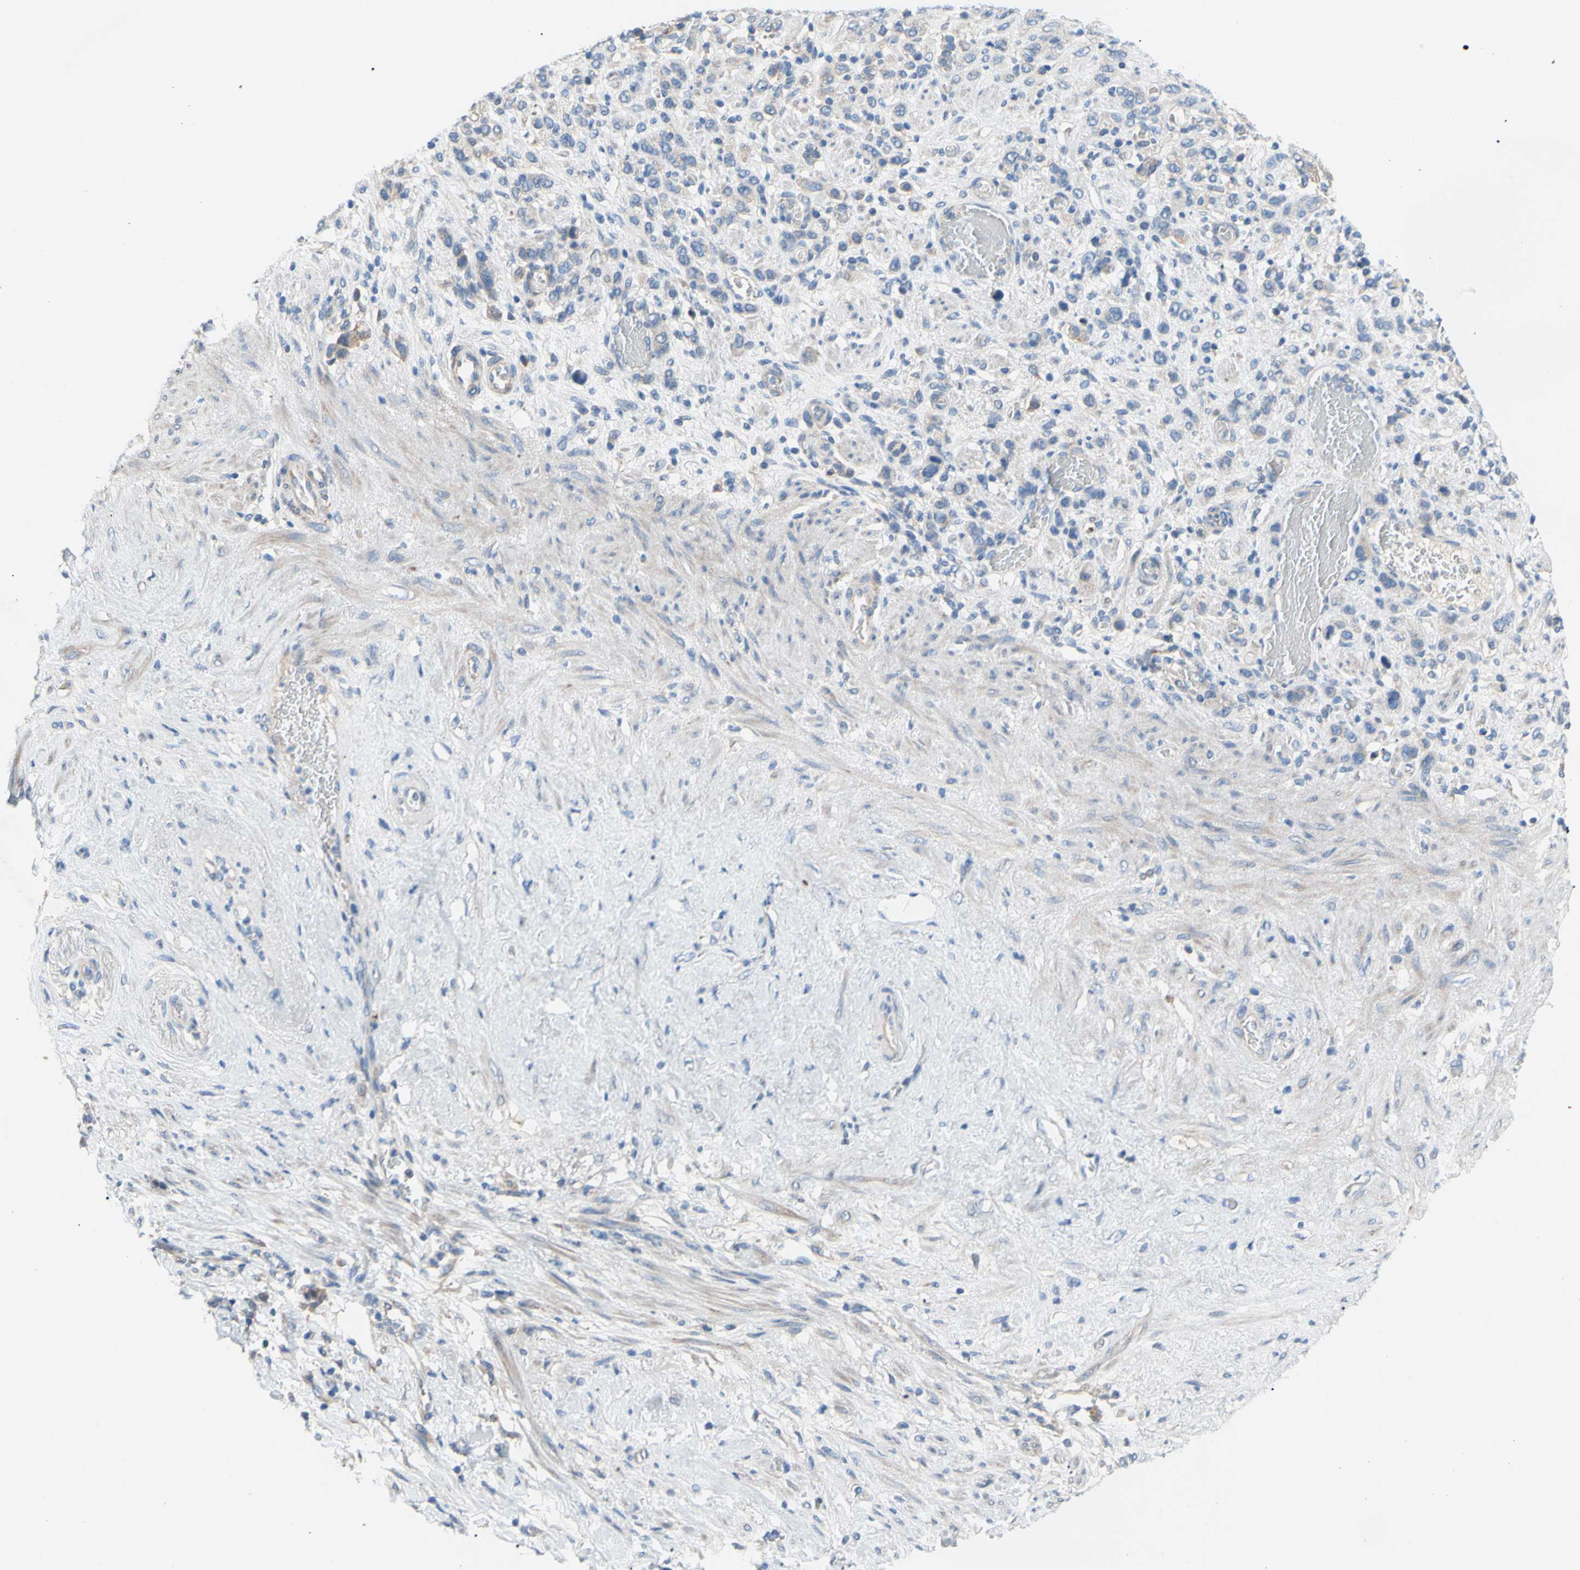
{"staining": {"intensity": "weak", "quantity": "<25%", "location": "cytoplasmic/membranous"}, "tissue": "stomach cancer", "cell_type": "Tumor cells", "image_type": "cancer", "snomed": [{"axis": "morphology", "description": "Adenocarcinoma, NOS"}, {"axis": "morphology", "description": "Adenocarcinoma, High grade"}, {"axis": "topography", "description": "Stomach, upper"}, {"axis": "topography", "description": "Stomach, lower"}], "caption": "This is a photomicrograph of immunohistochemistry staining of stomach cancer (adenocarcinoma), which shows no positivity in tumor cells. (DAB immunohistochemistry (IHC), high magnification).", "gene": "TMEM59L", "patient": {"sex": "female", "age": 65}}